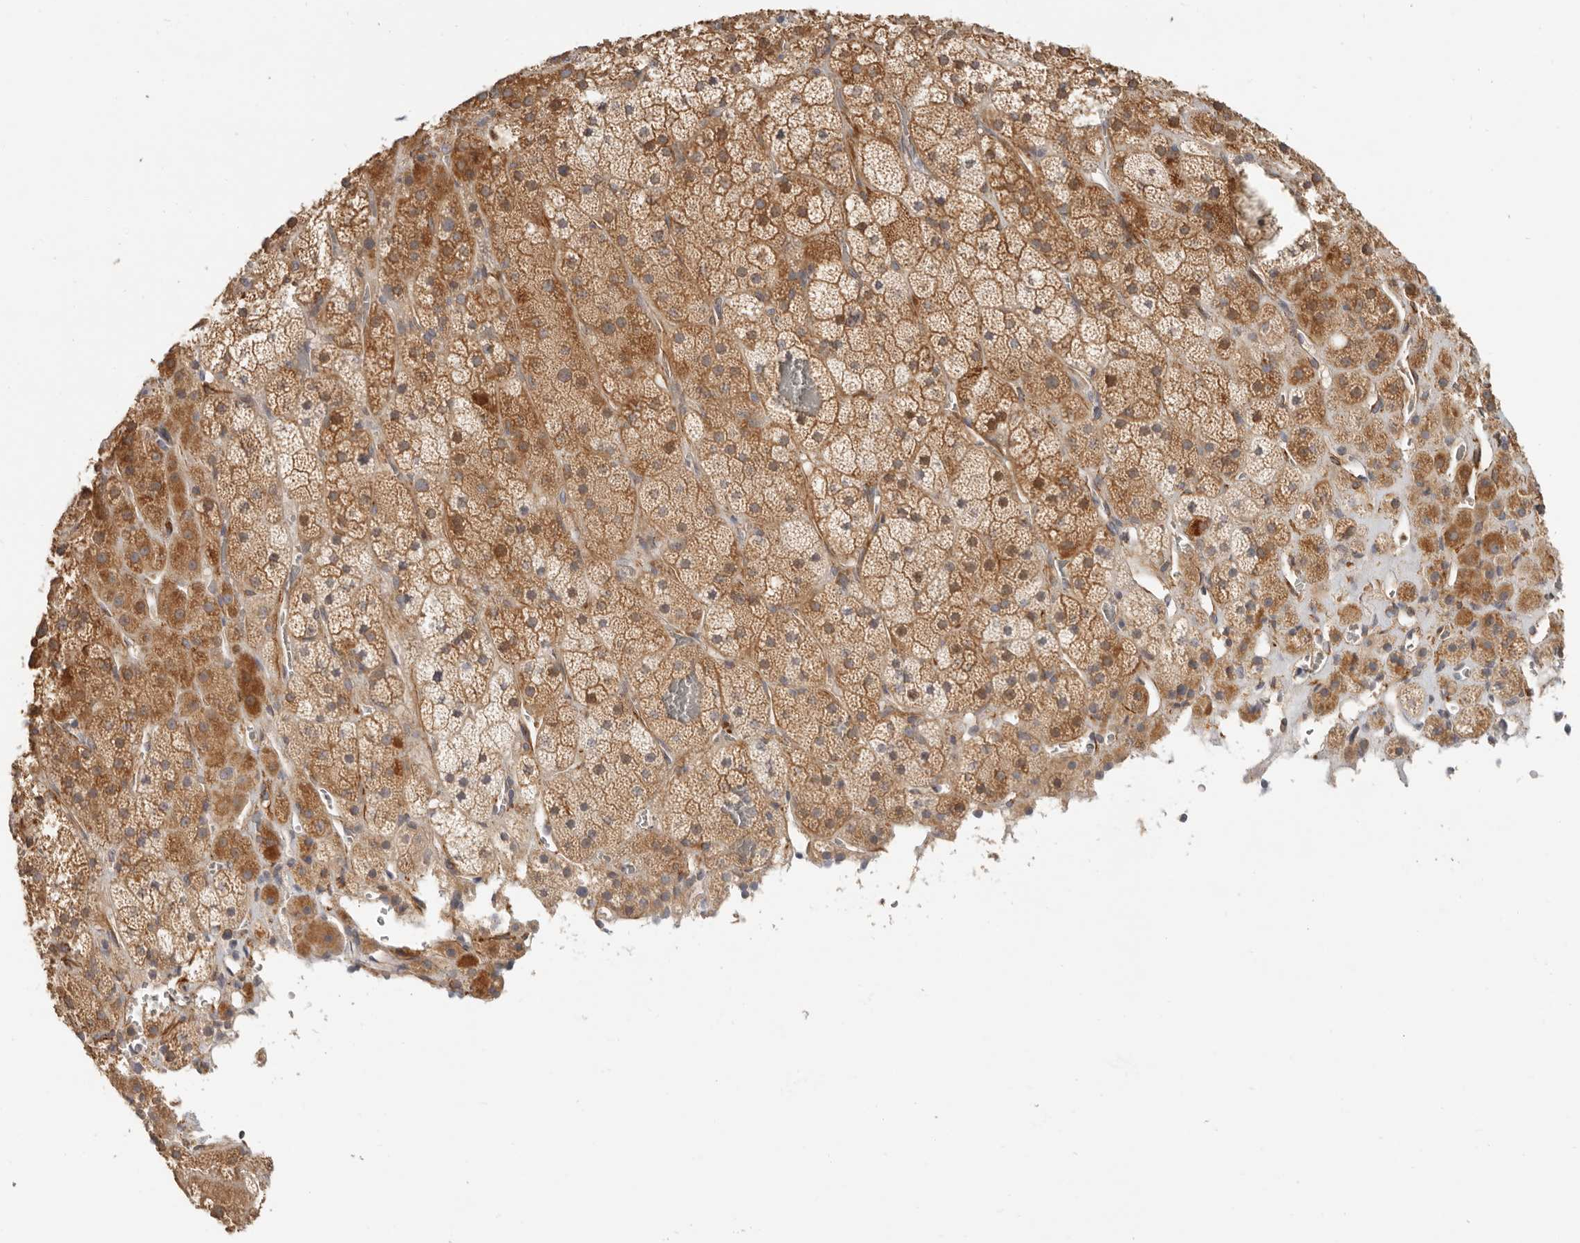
{"staining": {"intensity": "strong", "quantity": "25%-75%", "location": "cytoplasmic/membranous"}, "tissue": "adrenal gland", "cell_type": "Glandular cells", "image_type": "normal", "snomed": [{"axis": "morphology", "description": "Normal tissue, NOS"}, {"axis": "topography", "description": "Adrenal gland"}], "caption": "An immunohistochemistry histopathology image of benign tissue is shown. Protein staining in brown highlights strong cytoplasmic/membranous positivity in adrenal gland within glandular cells.", "gene": "SPRING1", "patient": {"sex": "male", "age": 57}}